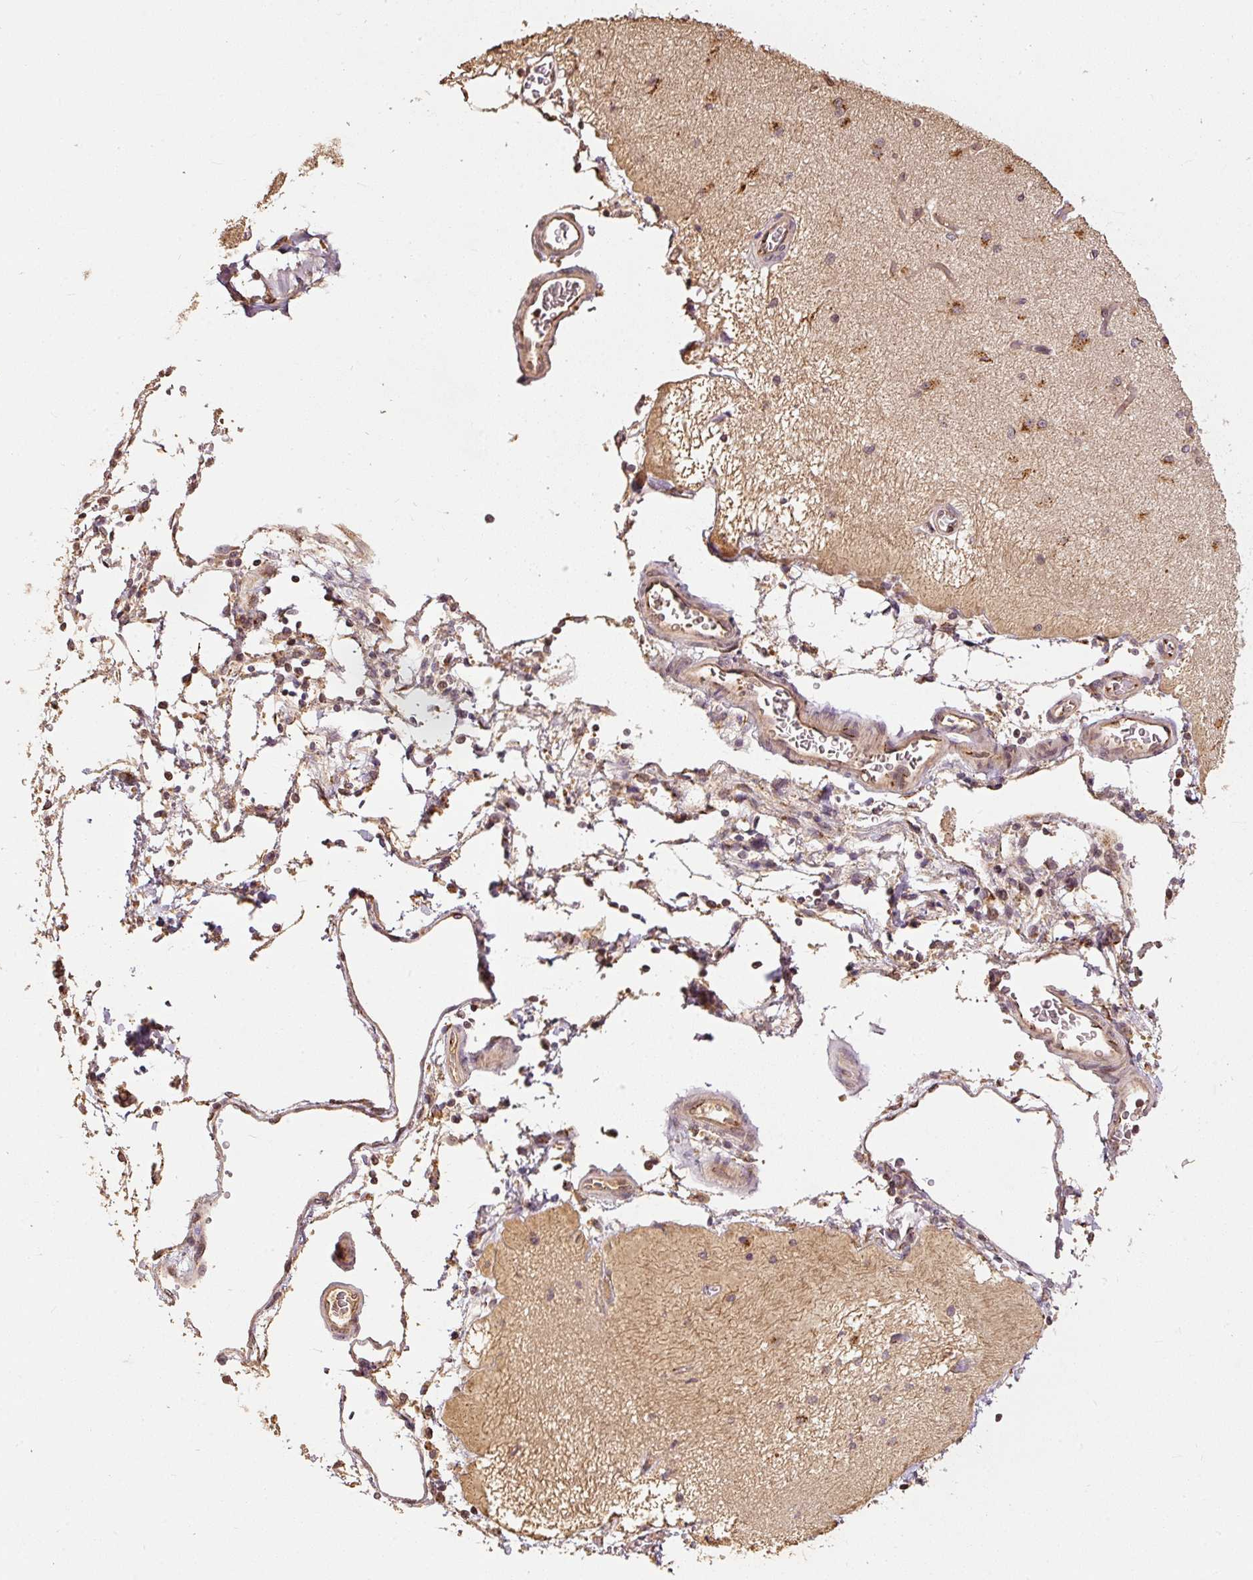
{"staining": {"intensity": "weak", "quantity": ">75%", "location": "cytoplasmic/membranous"}, "tissue": "cerebral cortex", "cell_type": "Endothelial cells", "image_type": "normal", "snomed": [{"axis": "morphology", "description": "Normal tissue, NOS"}, {"axis": "morphology", "description": "Inflammation, NOS"}, {"axis": "topography", "description": "Cerebral cortex"}], "caption": "The histopathology image shows staining of benign cerebral cortex, revealing weak cytoplasmic/membranous protein positivity (brown color) within endothelial cells.", "gene": "FUT8", "patient": {"sex": "male", "age": 6}}